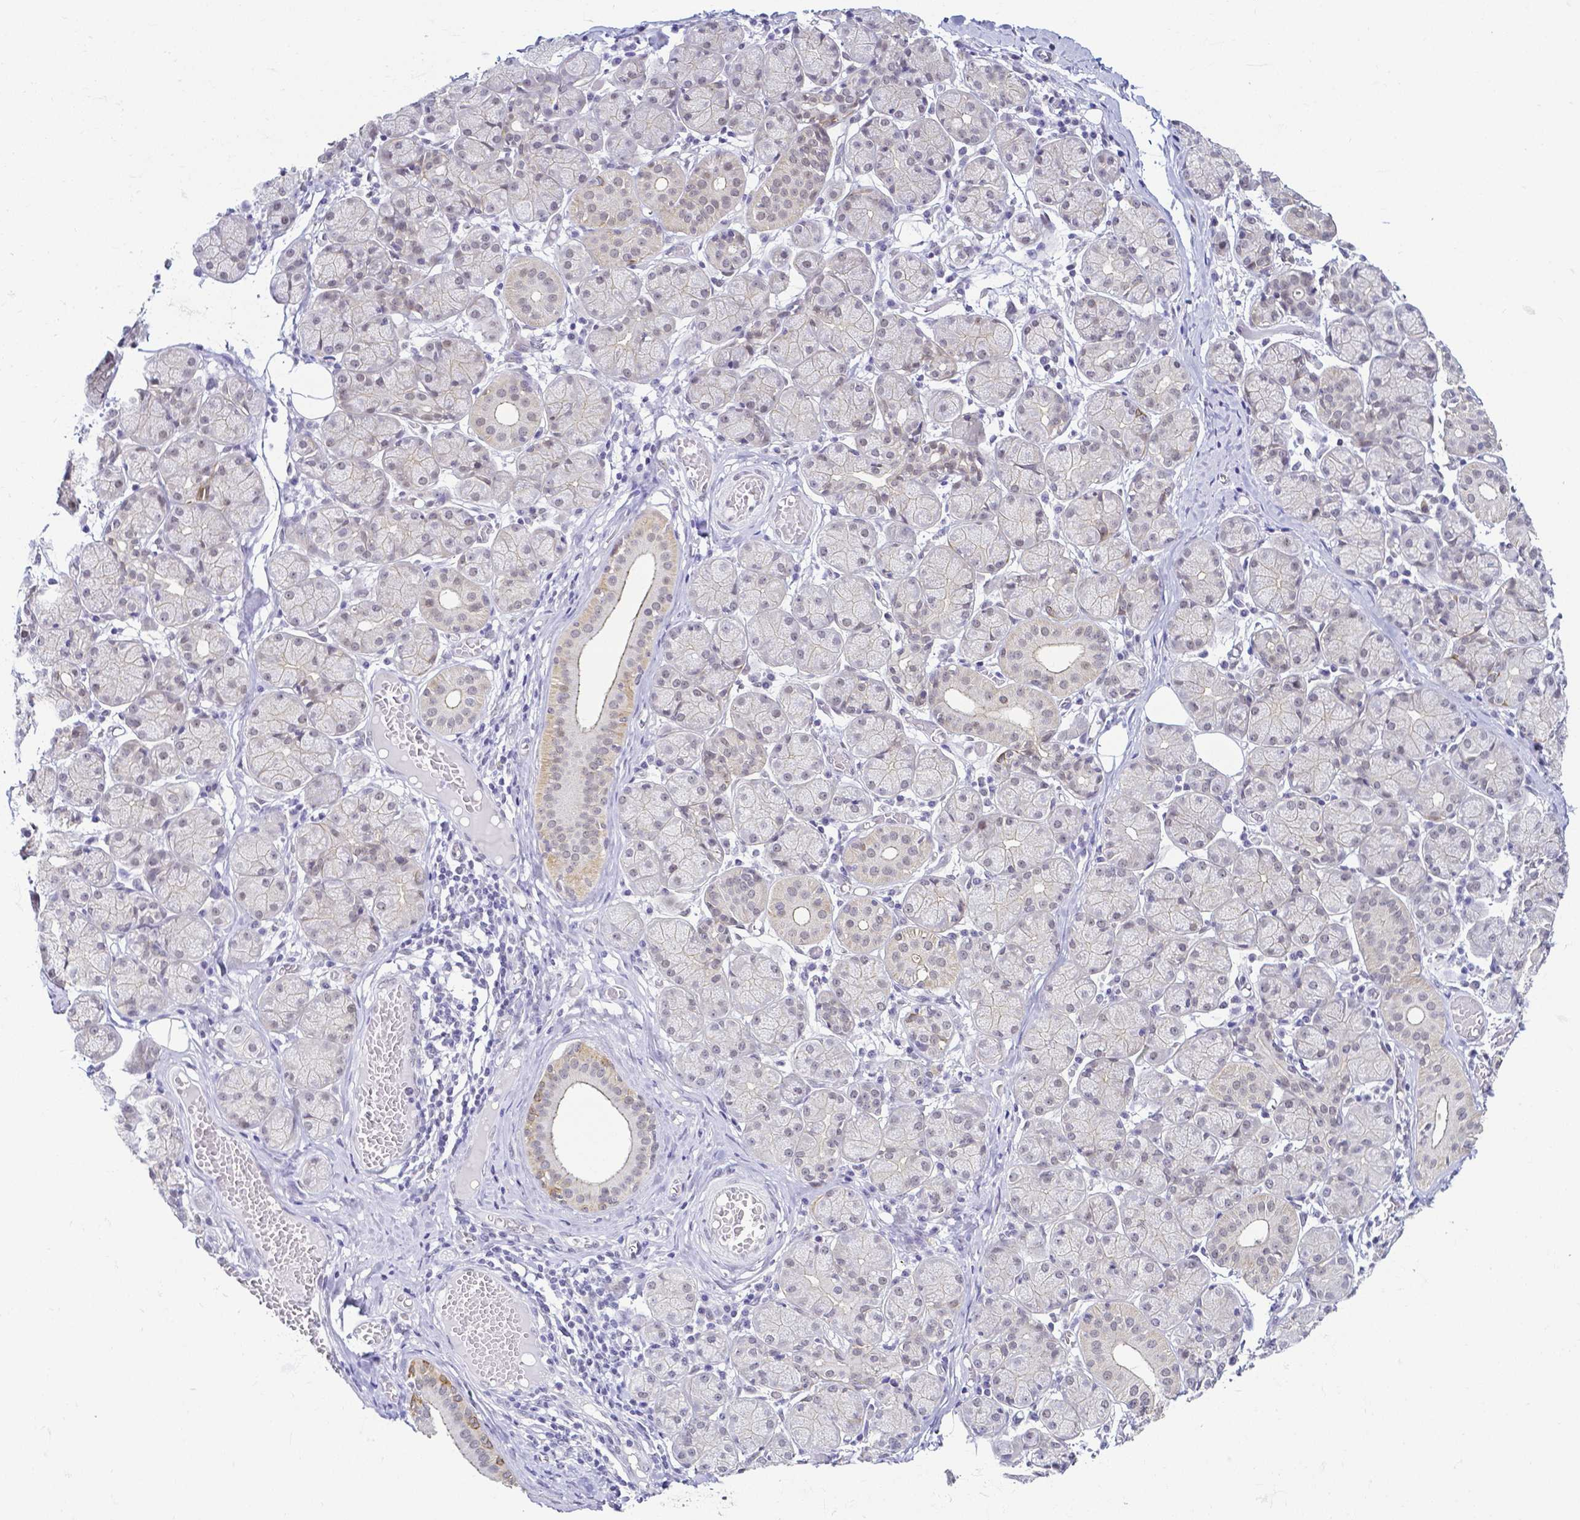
{"staining": {"intensity": "weak", "quantity": "<25%", "location": "cytoplasmic/membranous"}, "tissue": "salivary gland", "cell_type": "Glandular cells", "image_type": "normal", "snomed": [{"axis": "morphology", "description": "Normal tissue, NOS"}, {"axis": "topography", "description": "Salivary gland"}], "caption": "Protein analysis of normal salivary gland exhibits no significant staining in glandular cells.", "gene": "FAM83G", "patient": {"sex": "female", "age": 24}}